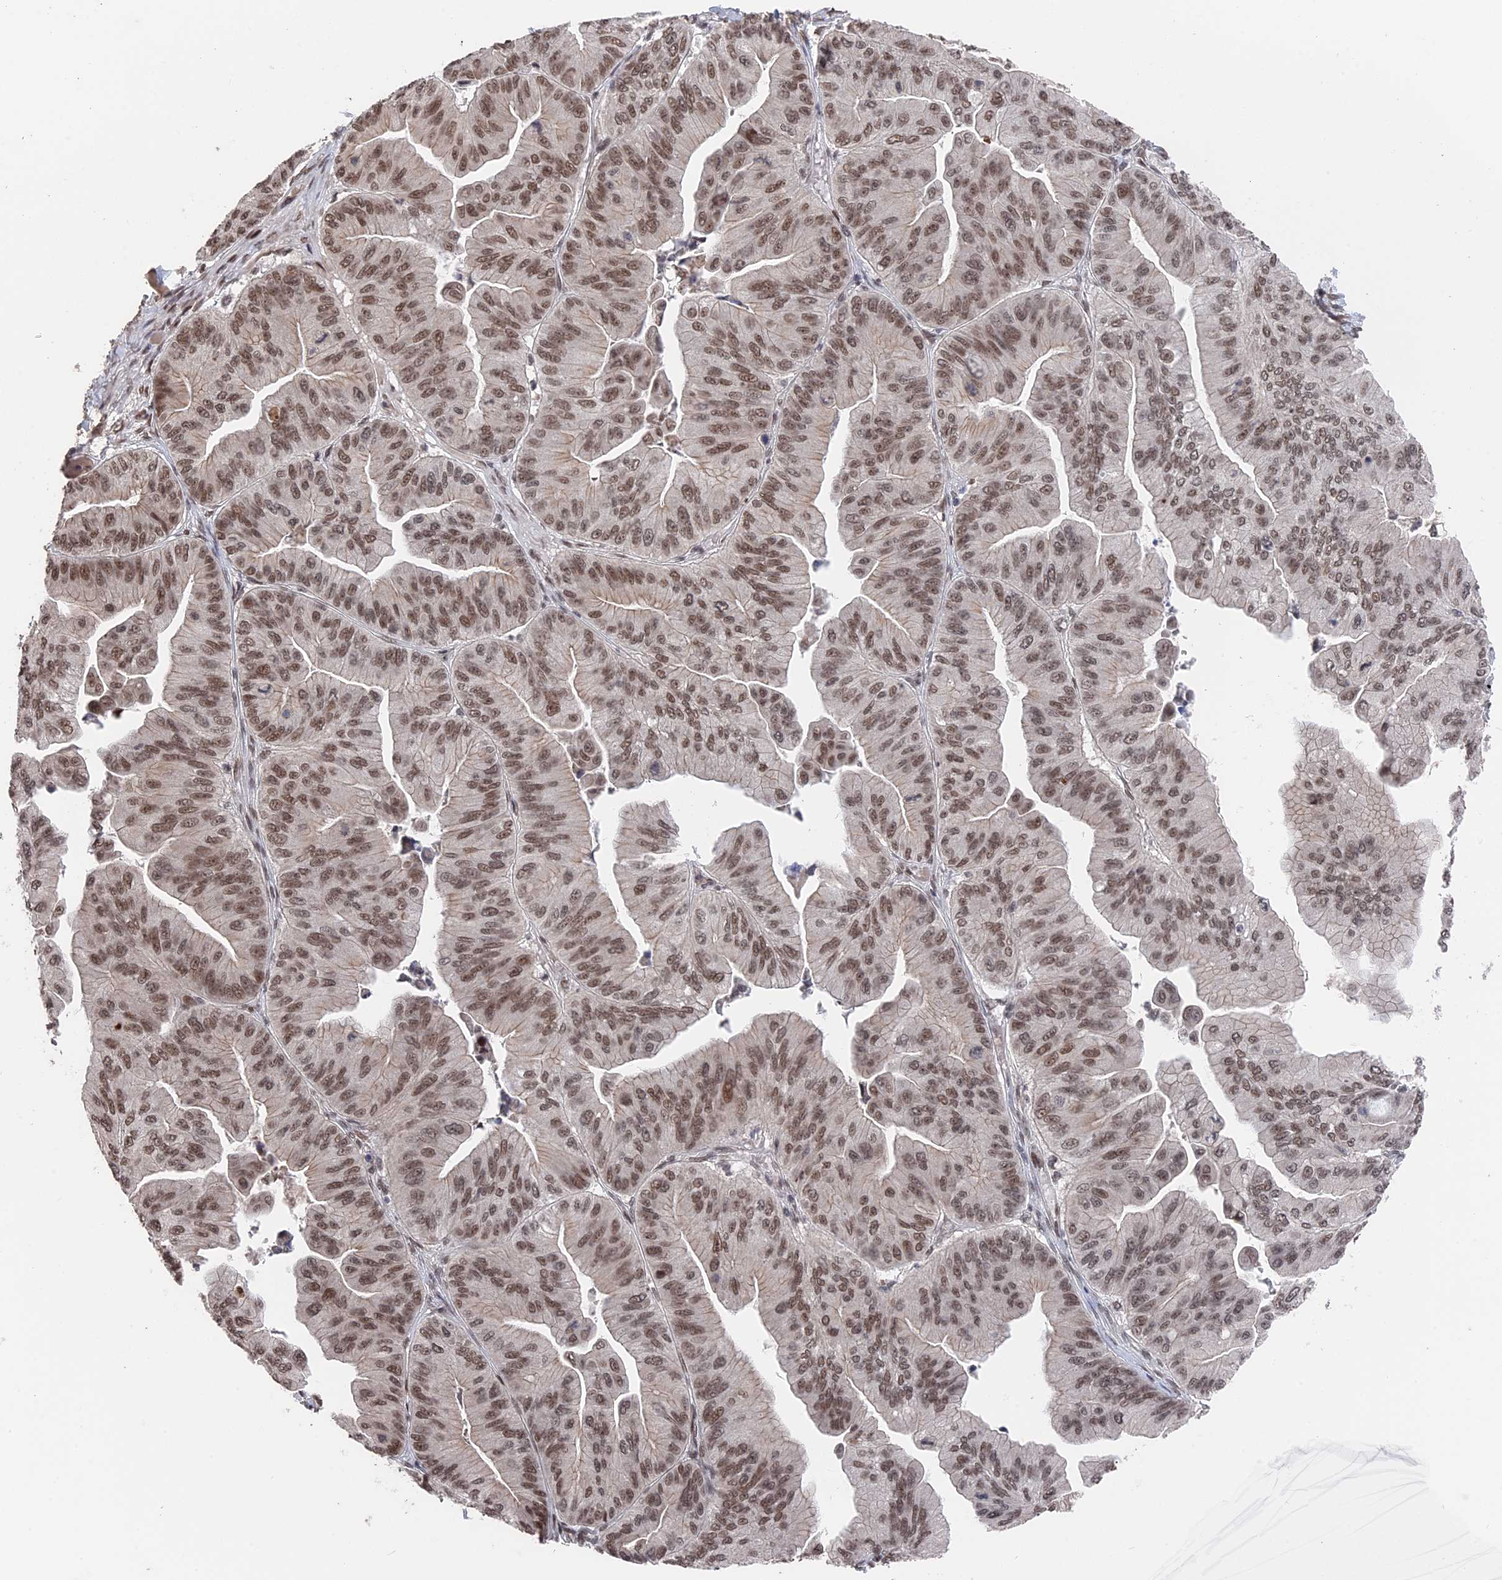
{"staining": {"intensity": "moderate", "quantity": ">75%", "location": "nuclear"}, "tissue": "ovarian cancer", "cell_type": "Tumor cells", "image_type": "cancer", "snomed": [{"axis": "morphology", "description": "Cystadenocarcinoma, mucinous, NOS"}, {"axis": "topography", "description": "Ovary"}], "caption": "A photomicrograph showing moderate nuclear positivity in approximately >75% of tumor cells in ovarian cancer, as visualized by brown immunohistochemical staining.", "gene": "NR2C2AP", "patient": {"sex": "female", "age": 61}}